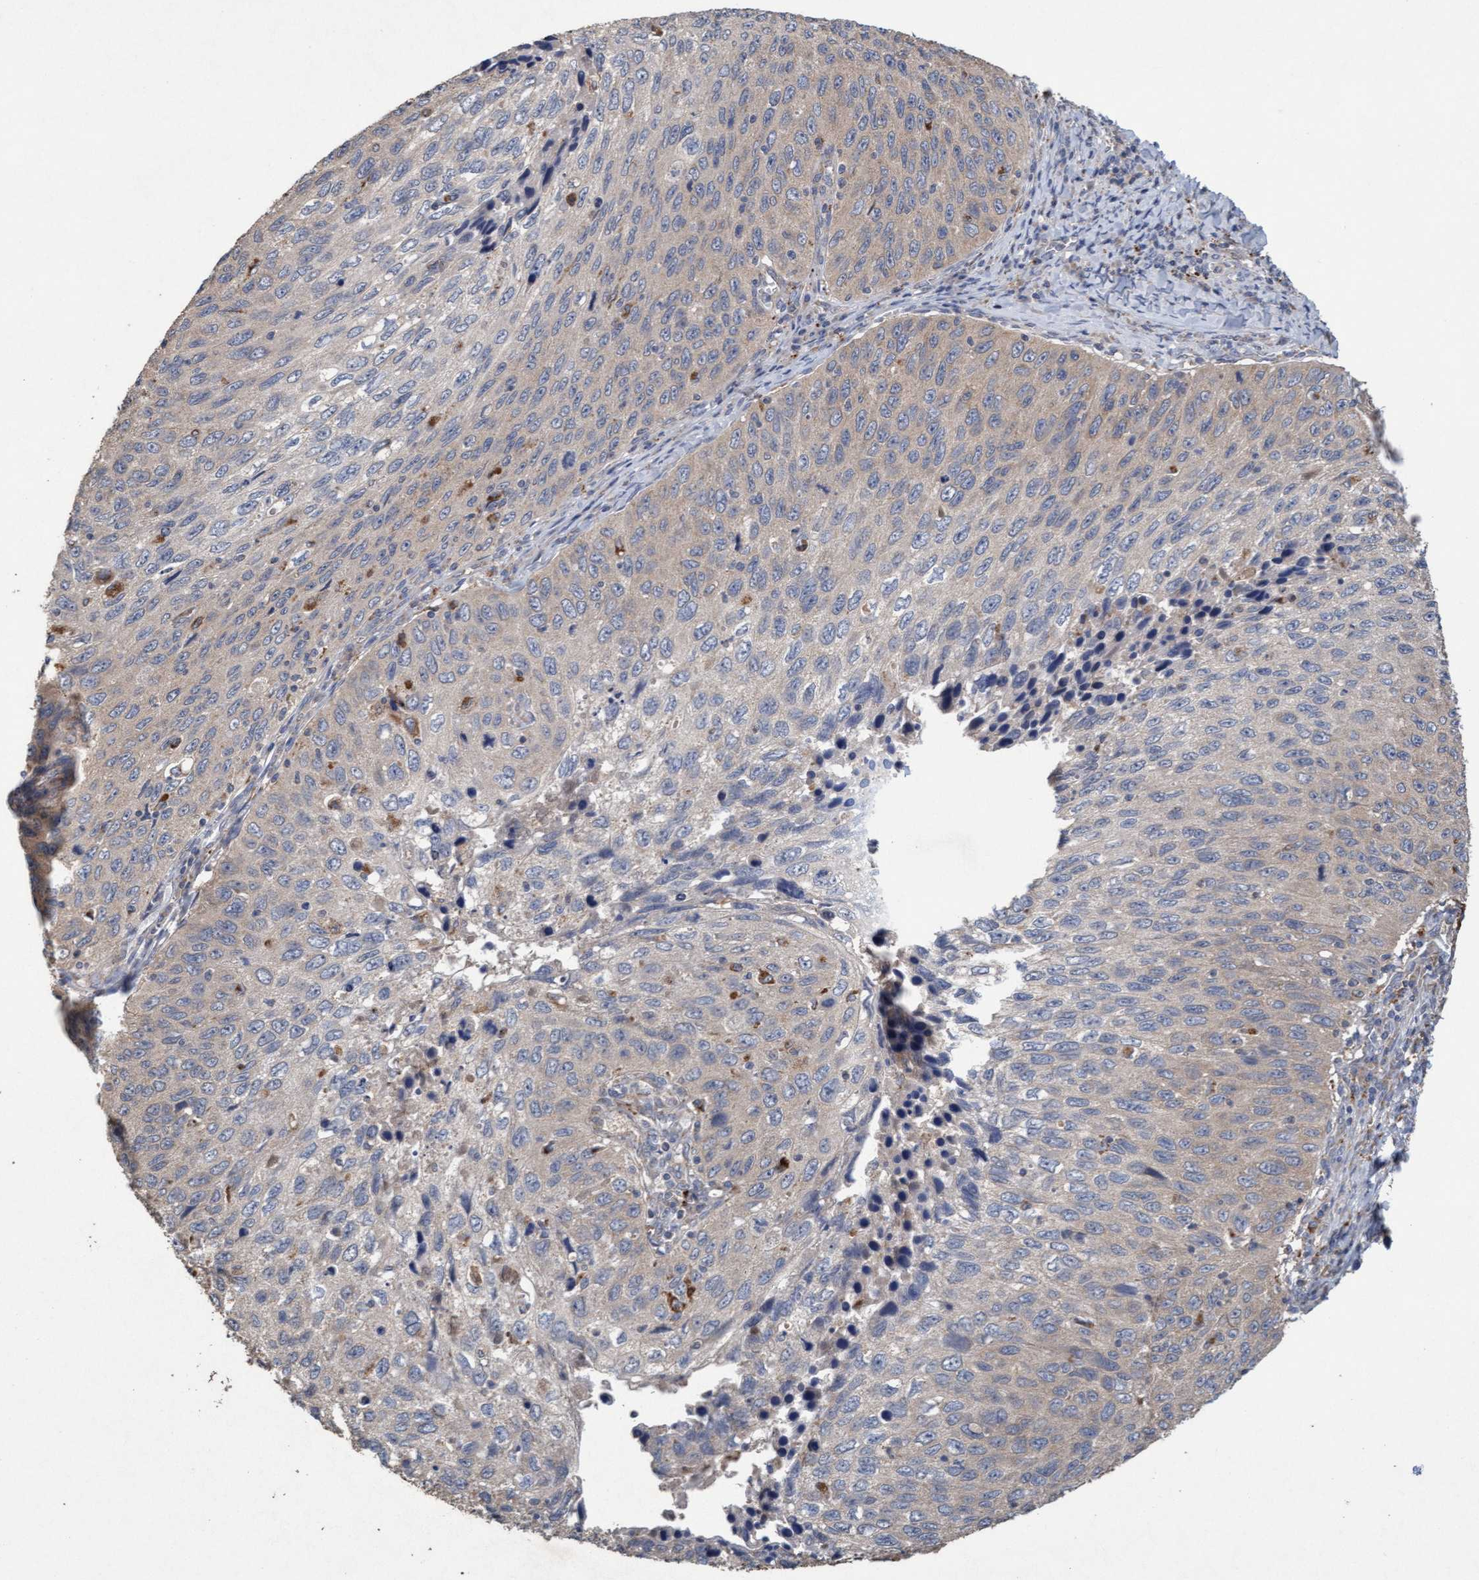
{"staining": {"intensity": "weak", "quantity": "25%-75%", "location": "cytoplasmic/membranous"}, "tissue": "cervical cancer", "cell_type": "Tumor cells", "image_type": "cancer", "snomed": [{"axis": "morphology", "description": "Squamous cell carcinoma, NOS"}, {"axis": "topography", "description": "Cervix"}], "caption": "Cervical cancer stained with a protein marker reveals weak staining in tumor cells.", "gene": "ATPAF2", "patient": {"sex": "female", "age": 53}}